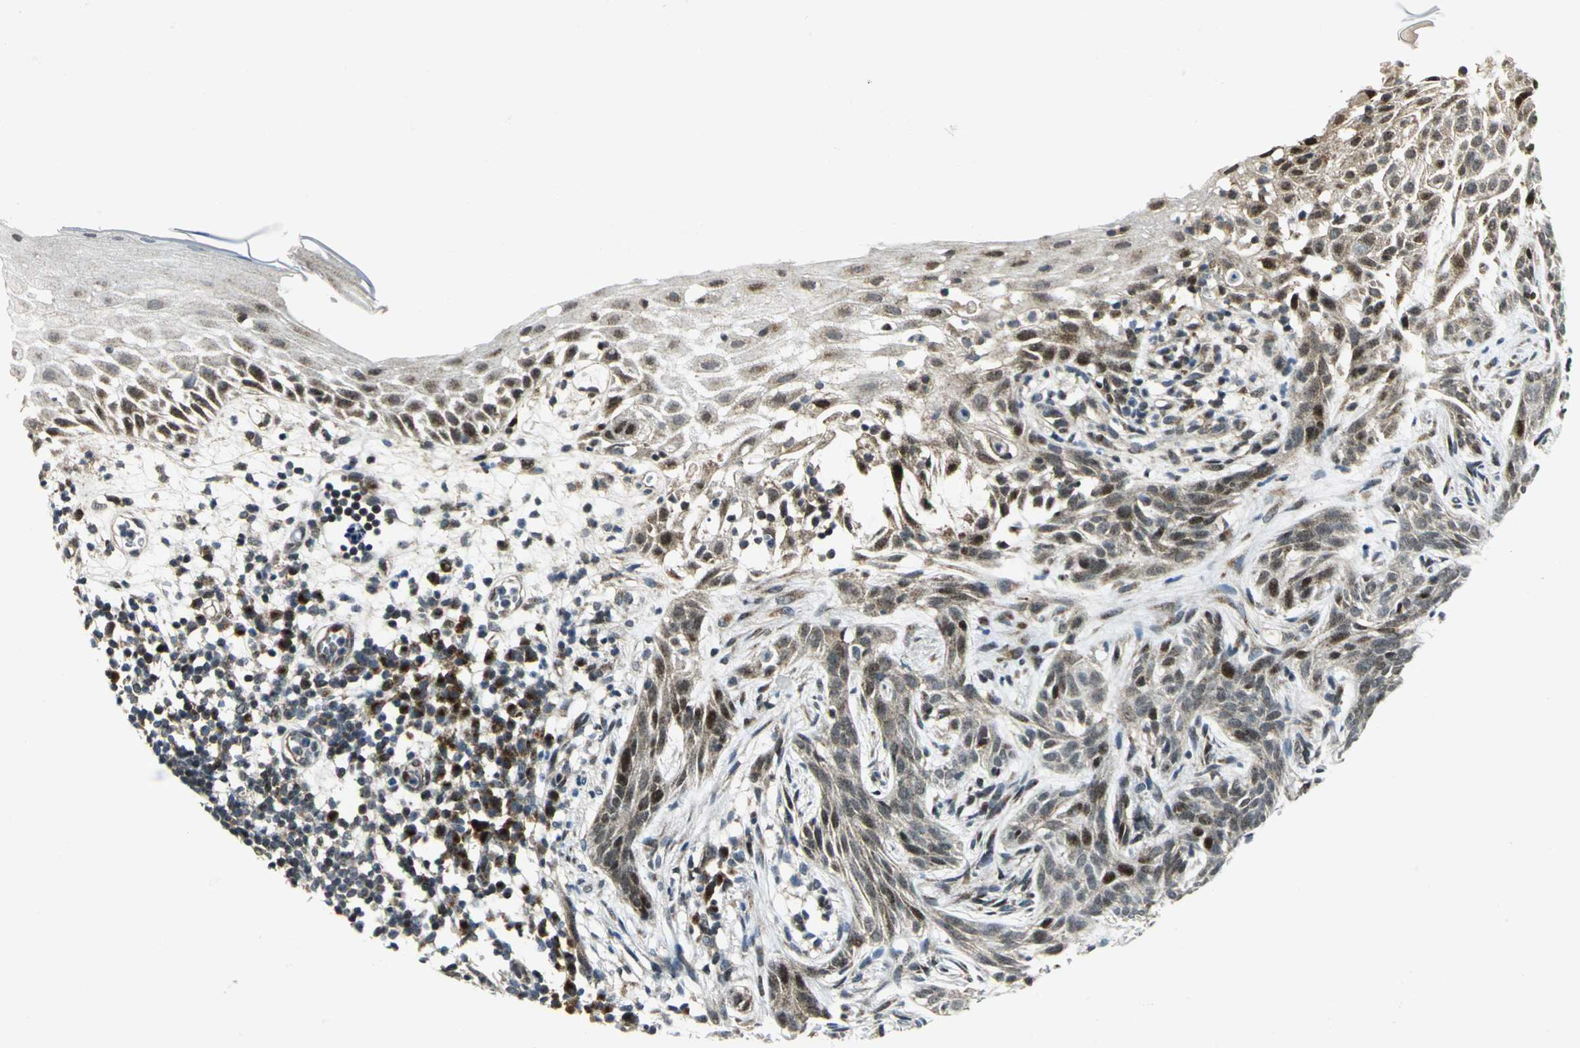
{"staining": {"intensity": "strong", "quantity": ">75%", "location": "cytoplasmic/membranous,nuclear"}, "tissue": "skin cancer", "cell_type": "Tumor cells", "image_type": "cancer", "snomed": [{"axis": "morphology", "description": "Normal tissue, NOS"}, {"axis": "morphology", "description": "Basal cell carcinoma"}, {"axis": "topography", "description": "Skin"}], "caption": "Strong cytoplasmic/membranous and nuclear positivity is seen in approximately >75% of tumor cells in skin cancer.", "gene": "ATP6V1A", "patient": {"sex": "female", "age": 69}}